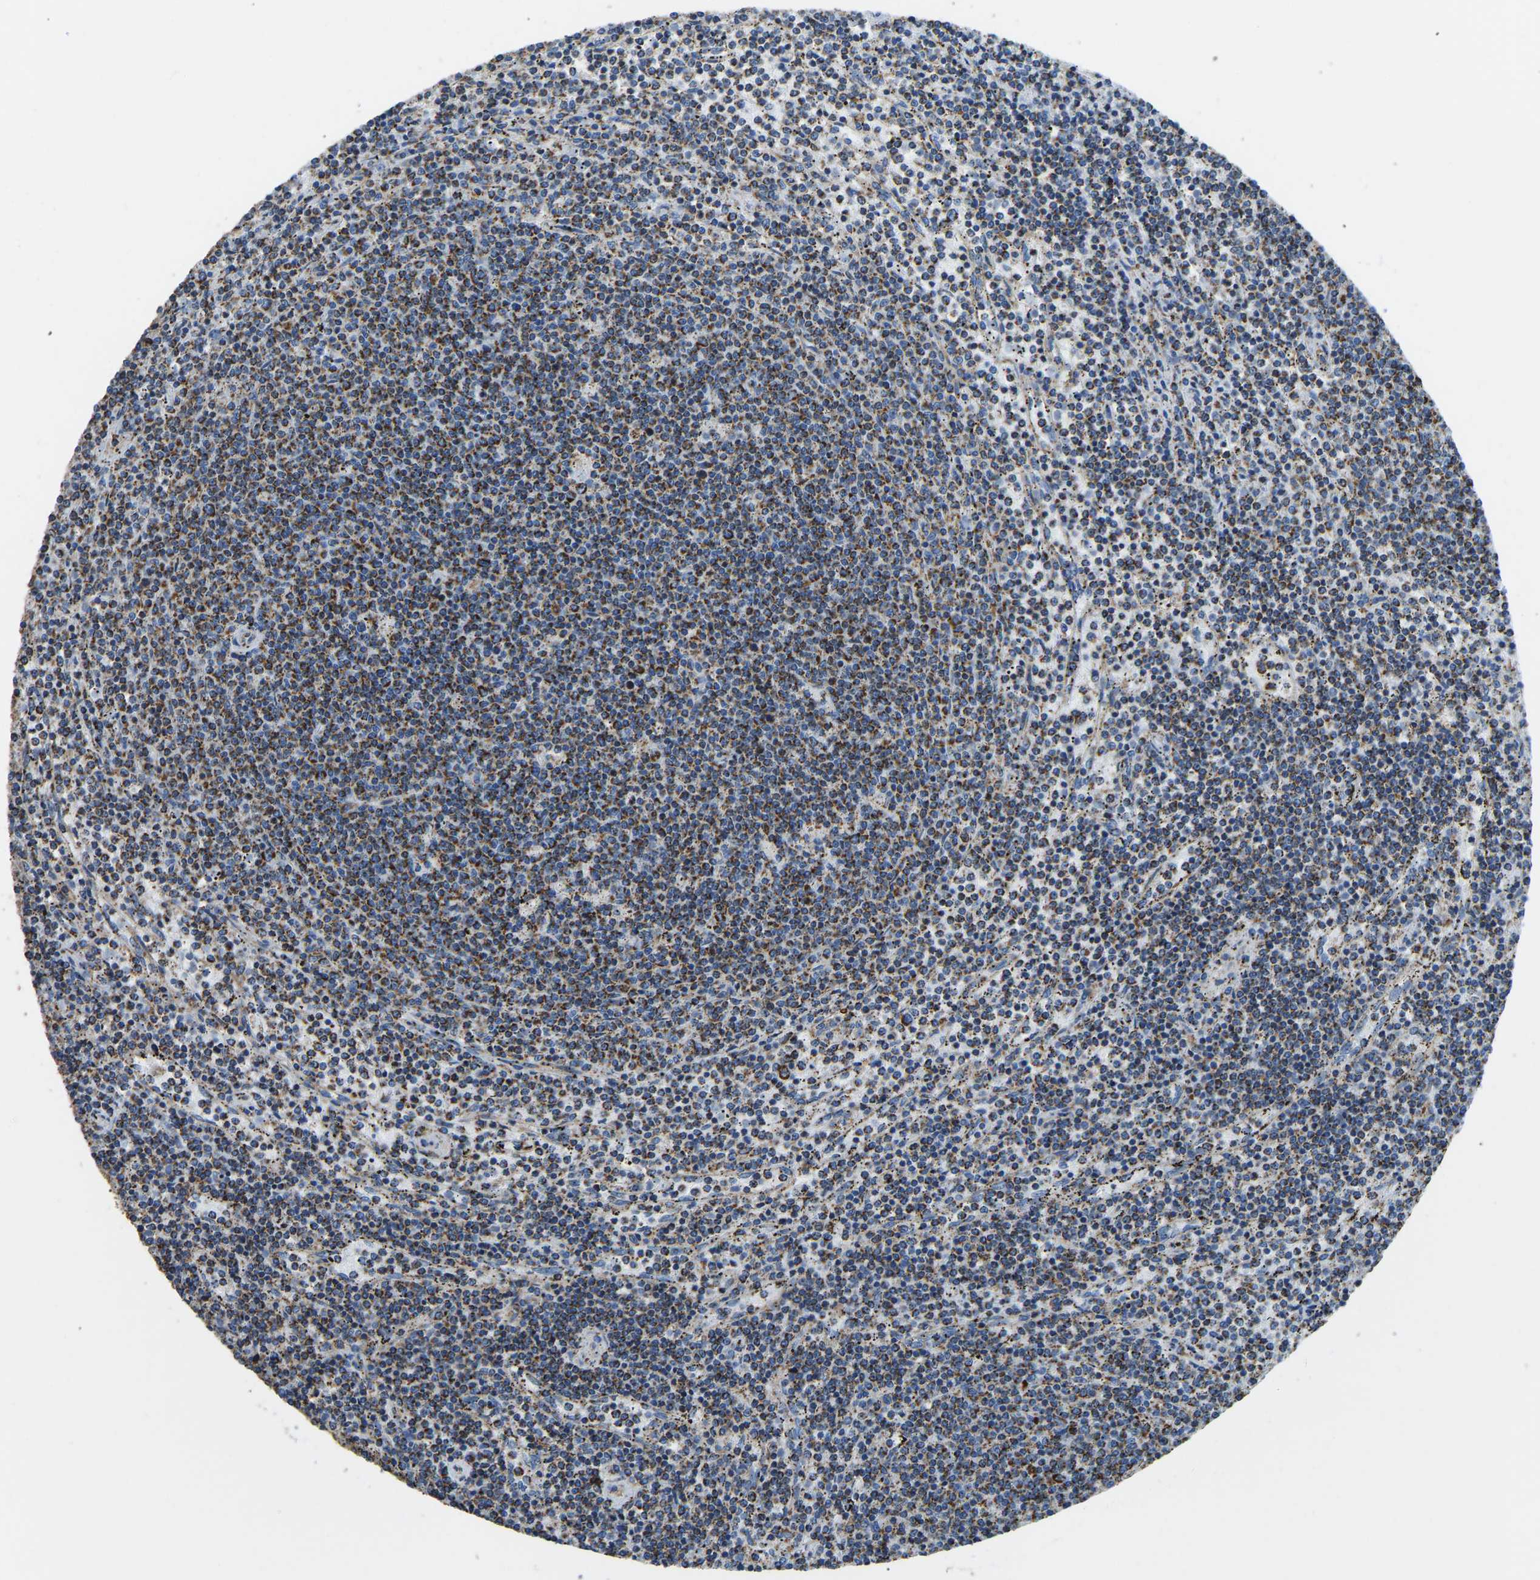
{"staining": {"intensity": "moderate", "quantity": ">75%", "location": "cytoplasmic/membranous"}, "tissue": "lymphoma", "cell_type": "Tumor cells", "image_type": "cancer", "snomed": [{"axis": "morphology", "description": "Malignant lymphoma, non-Hodgkin's type, Low grade"}, {"axis": "topography", "description": "Spleen"}], "caption": "IHC histopathology image of neoplastic tissue: human lymphoma stained using immunohistochemistry displays medium levels of moderate protein expression localized specifically in the cytoplasmic/membranous of tumor cells, appearing as a cytoplasmic/membranous brown color.", "gene": "IRX6", "patient": {"sex": "female", "age": 50}}